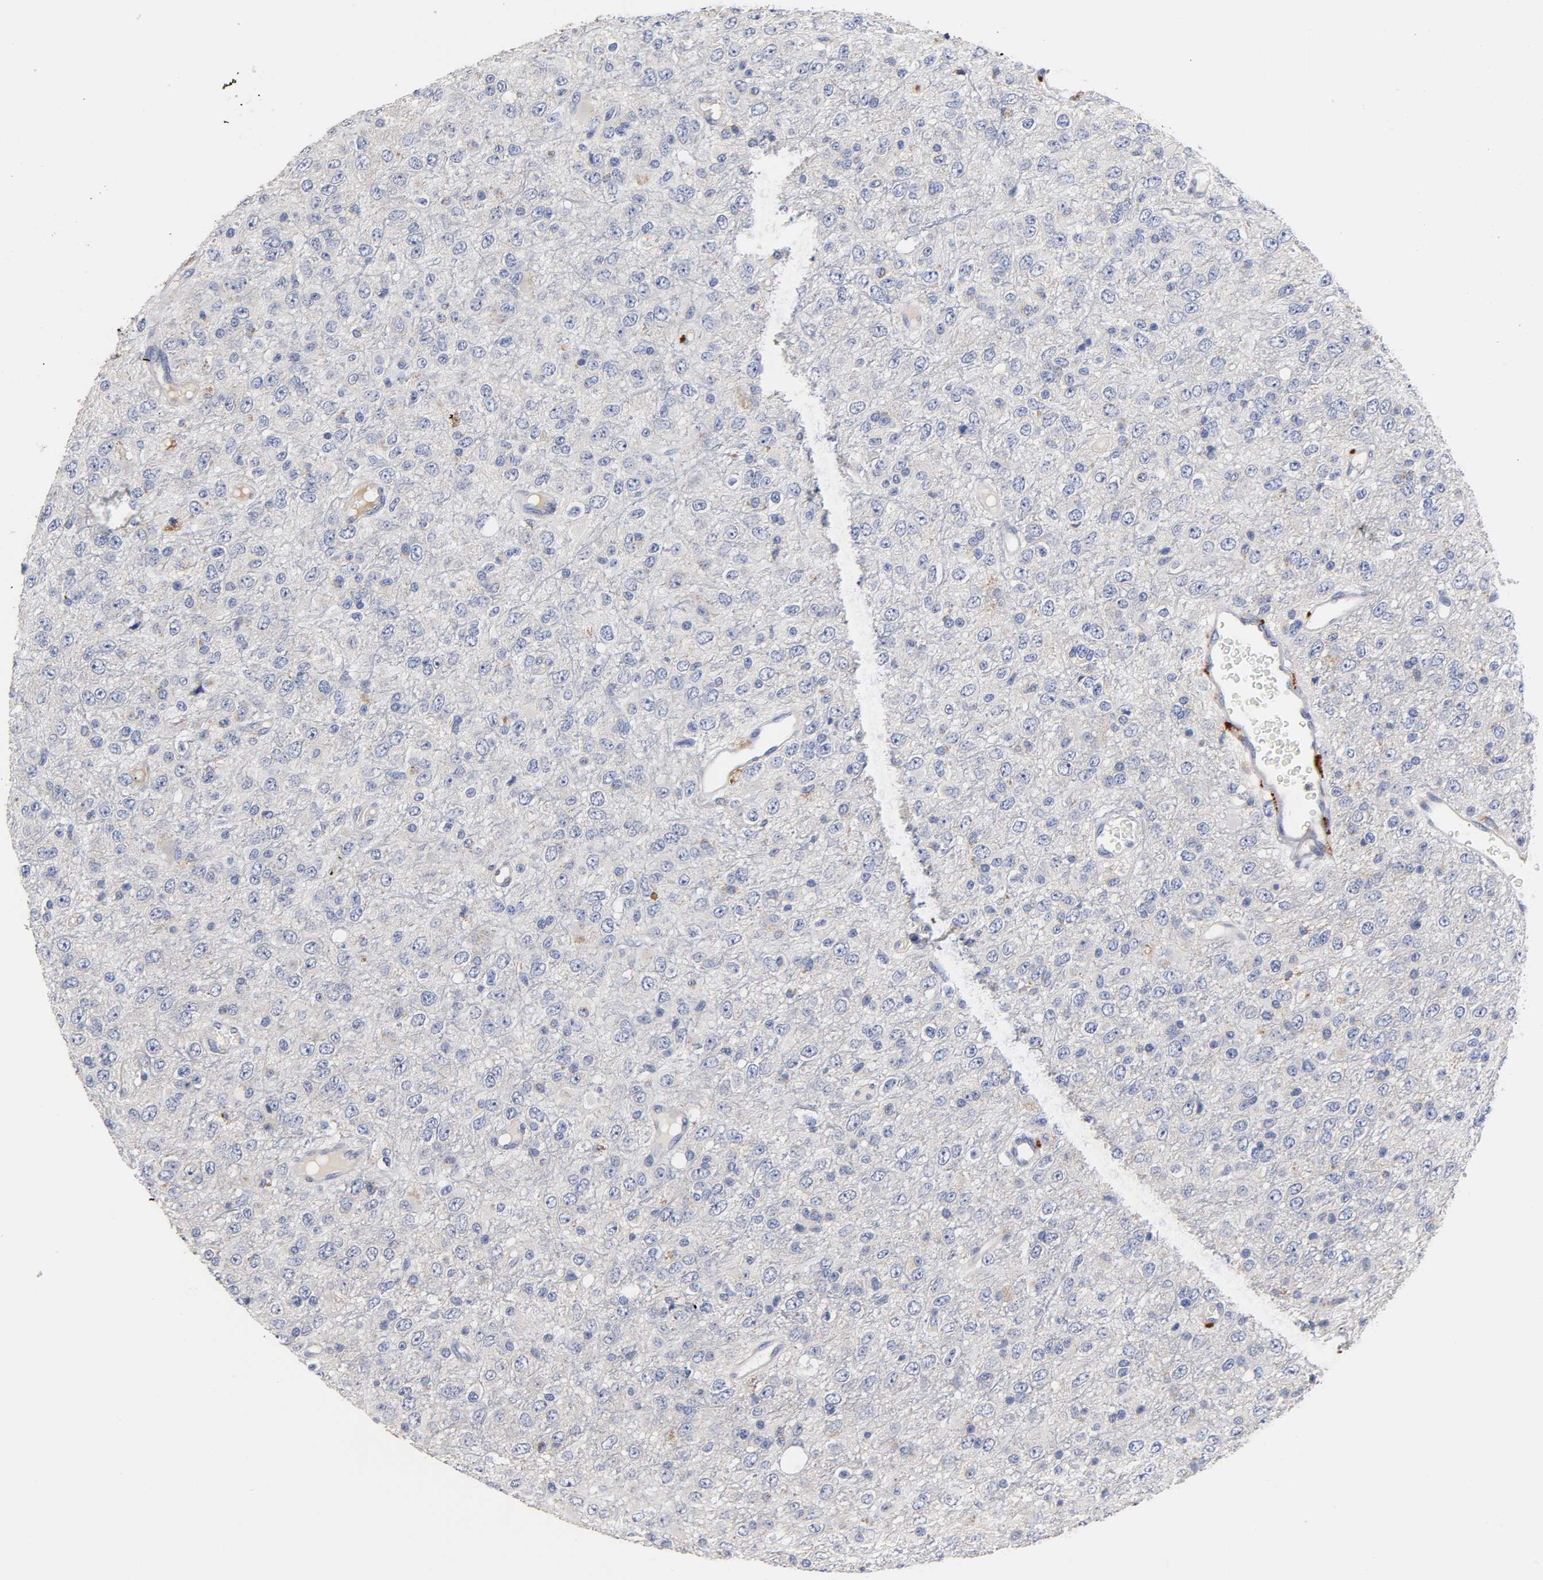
{"staining": {"intensity": "negative", "quantity": "none", "location": "none"}, "tissue": "glioma", "cell_type": "Tumor cells", "image_type": "cancer", "snomed": [{"axis": "morphology", "description": "Glioma, malignant, High grade"}, {"axis": "topography", "description": "pancreas cauda"}], "caption": "Tumor cells are negative for brown protein staining in glioma.", "gene": "SEMA5A", "patient": {"sex": "male", "age": 60}}